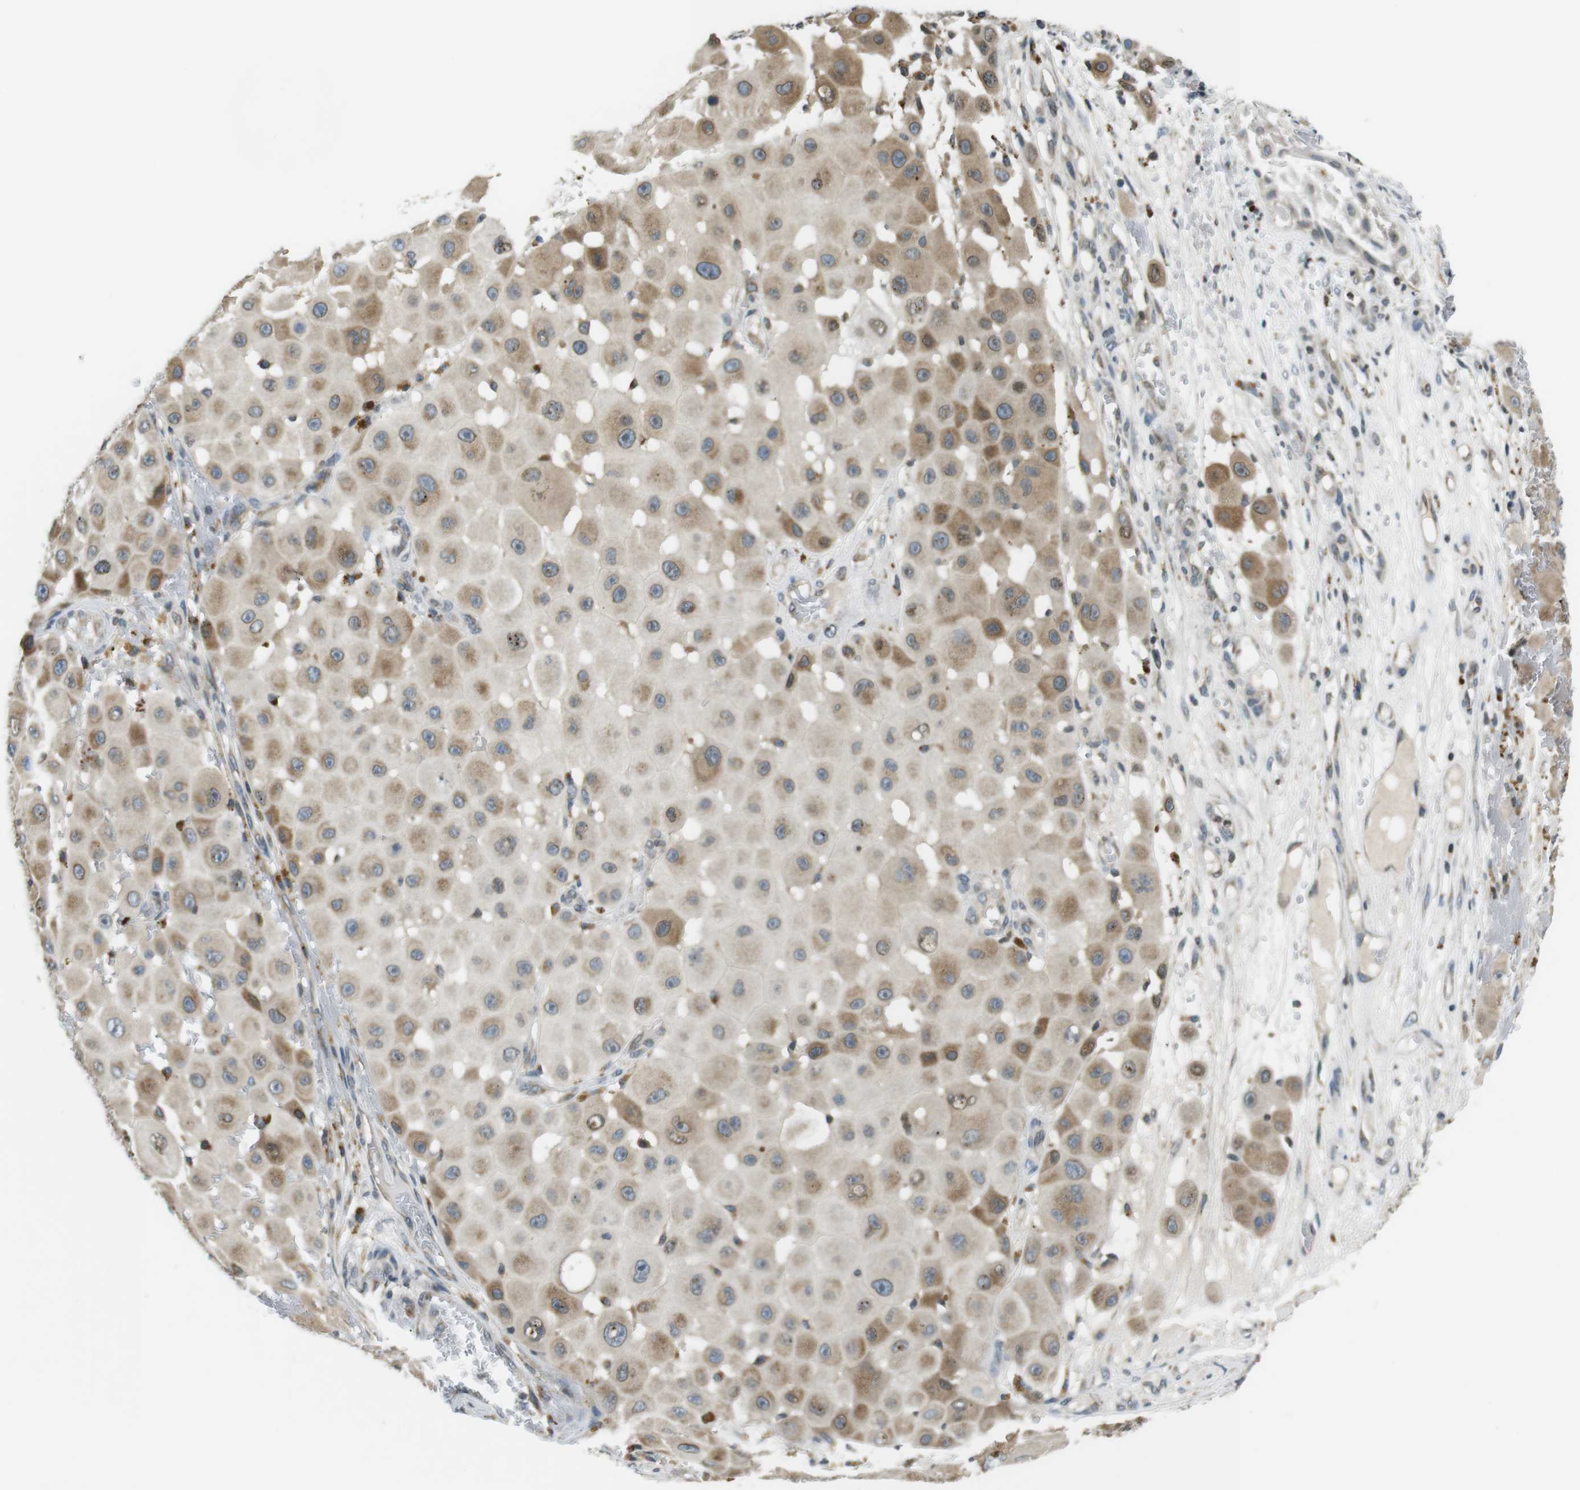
{"staining": {"intensity": "moderate", "quantity": "<25%", "location": "cytoplasmic/membranous,nuclear"}, "tissue": "melanoma", "cell_type": "Tumor cells", "image_type": "cancer", "snomed": [{"axis": "morphology", "description": "Malignant melanoma, NOS"}, {"axis": "topography", "description": "Skin"}], "caption": "This histopathology image exhibits IHC staining of melanoma, with low moderate cytoplasmic/membranous and nuclear staining in approximately <25% of tumor cells.", "gene": "TMX4", "patient": {"sex": "female", "age": 81}}